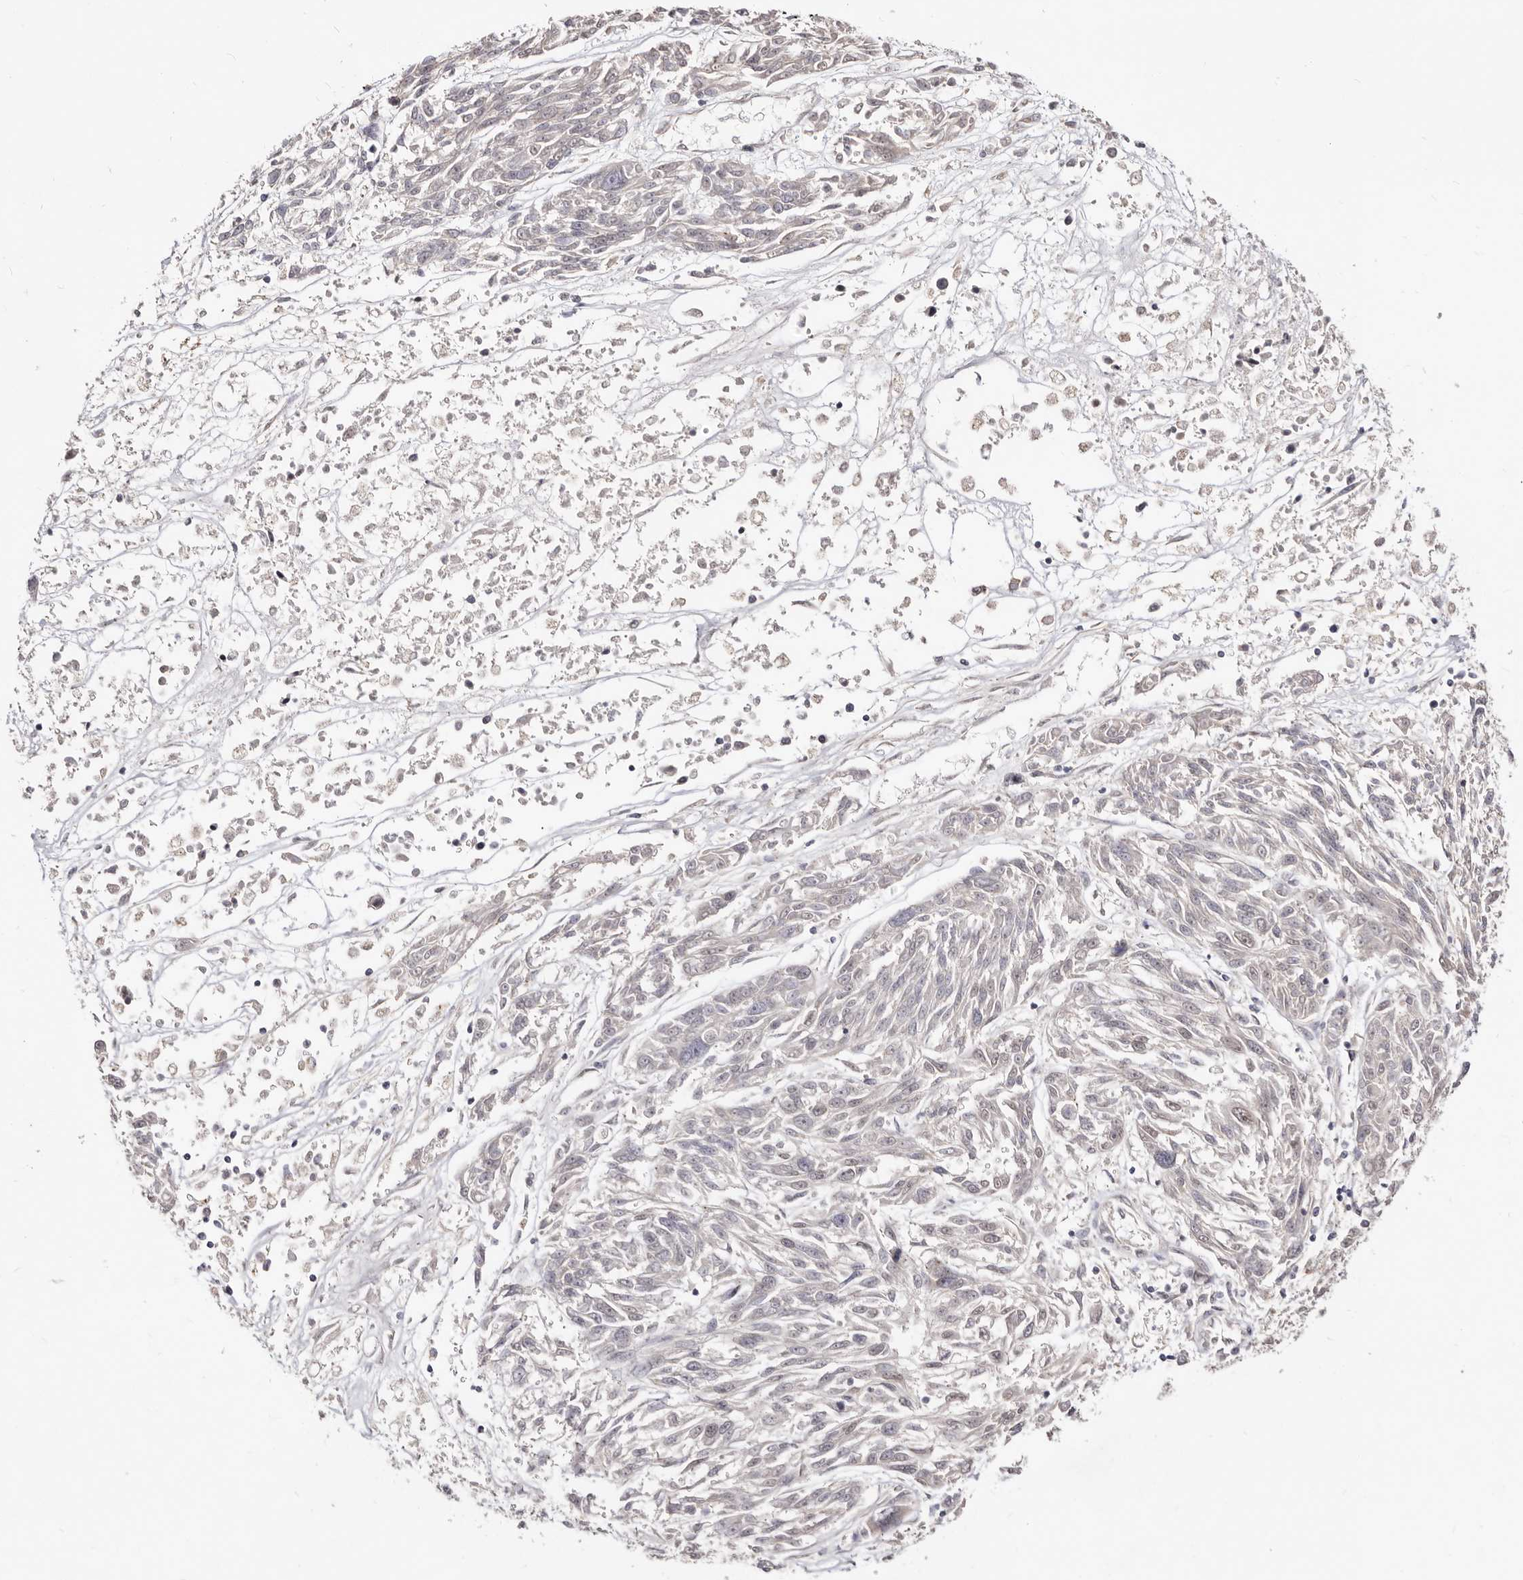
{"staining": {"intensity": "negative", "quantity": "none", "location": "none"}, "tissue": "melanoma", "cell_type": "Tumor cells", "image_type": "cancer", "snomed": [{"axis": "morphology", "description": "Malignant melanoma, NOS"}, {"axis": "topography", "description": "Skin"}], "caption": "Tumor cells show no significant protein staining in malignant melanoma.", "gene": "LCORL", "patient": {"sex": "male", "age": 53}}